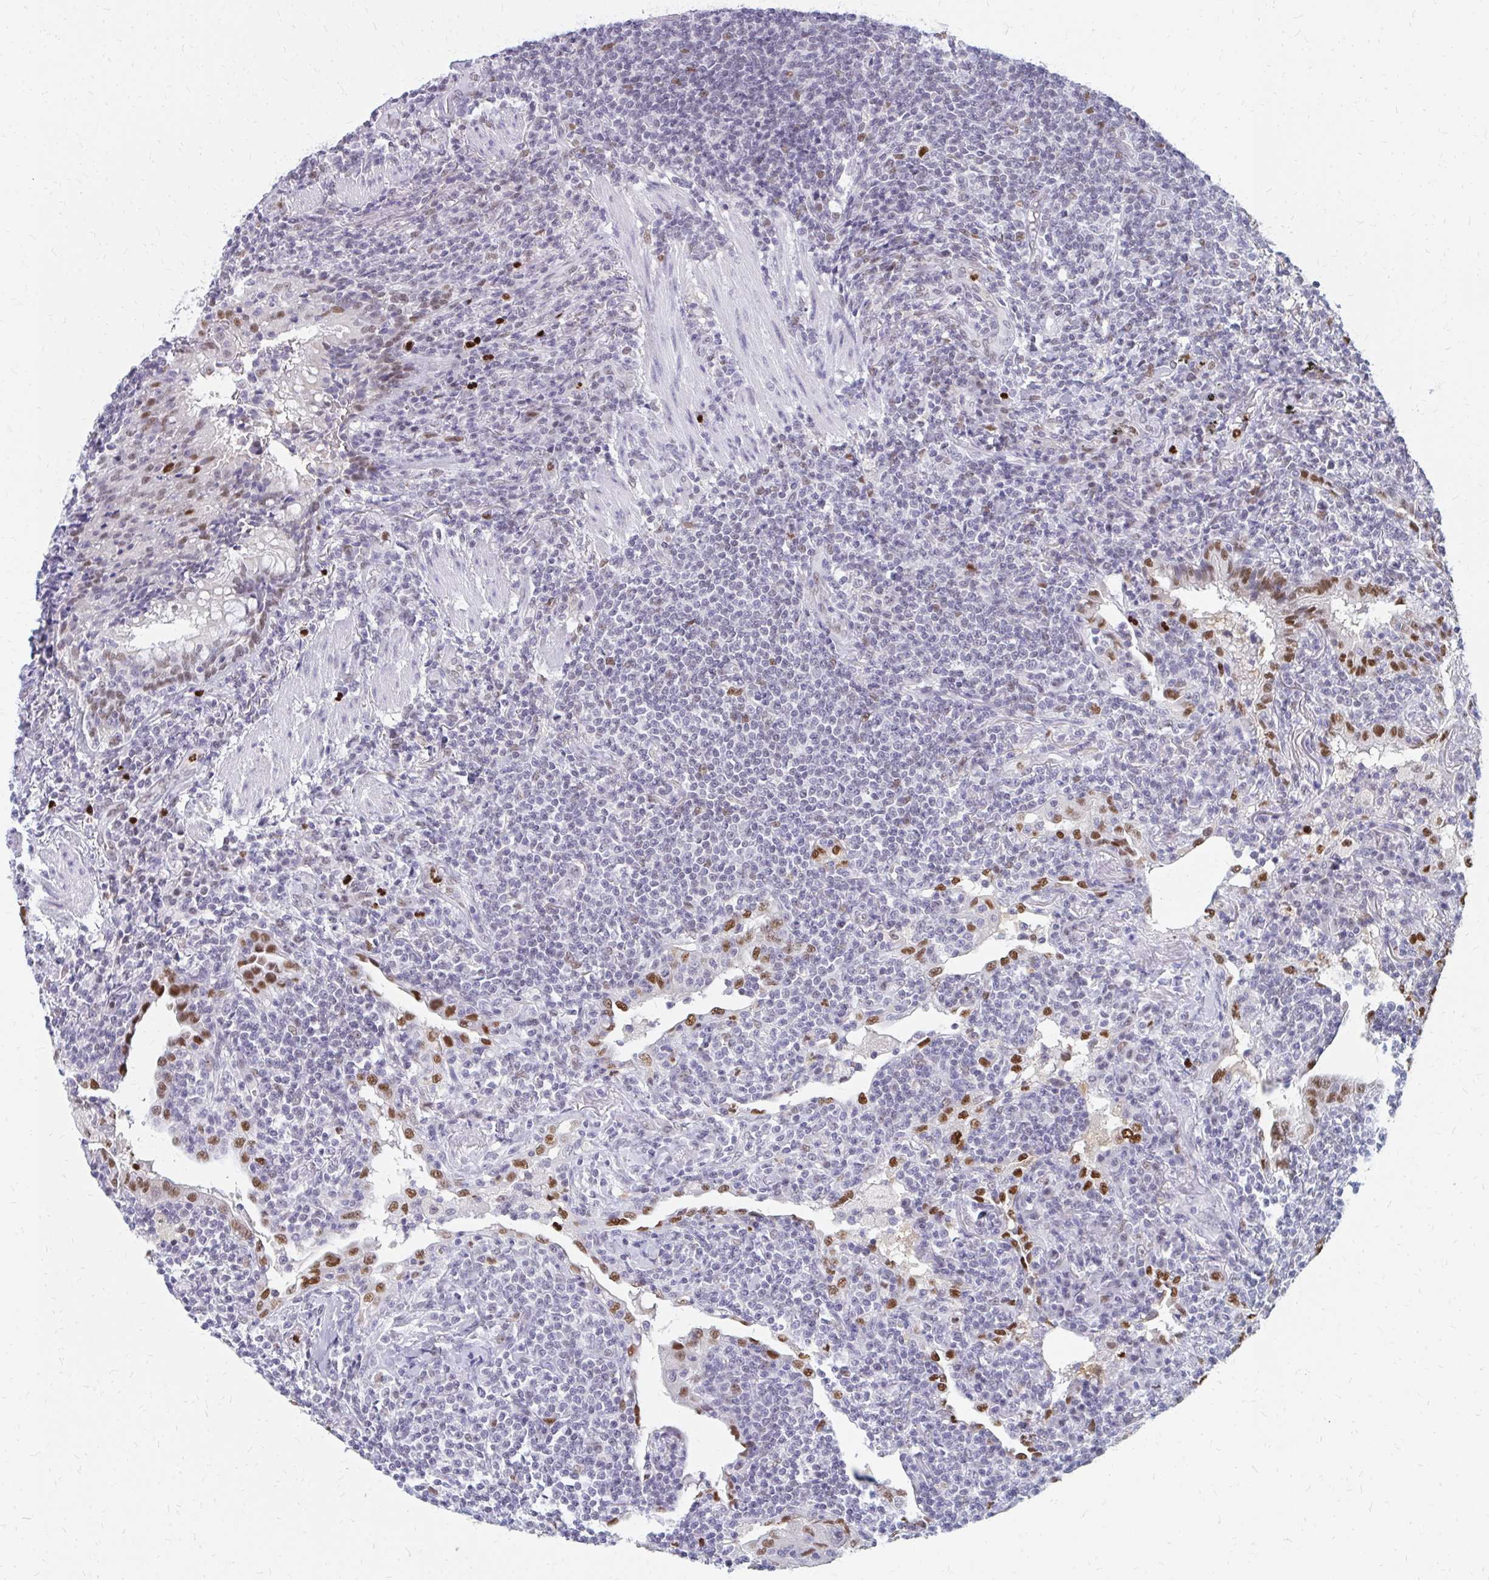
{"staining": {"intensity": "negative", "quantity": "none", "location": "none"}, "tissue": "lymphoma", "cell_type": "Tumor cells", "image_type": "cancer", "snomed": [{"axis": "morphology", "description": "Malignant lymphoma, non-Hodgkin's type, Low grade"}, {"axis": "topography", "description": "Lung"}], "caption": "Immunohistochemistry of malignant lymphoma, non-Hodgkin's type (low-grade) reveals no staining in tumor cells.", "gene": "PLK3", "patient": {"sex": "female", "age": 71}}